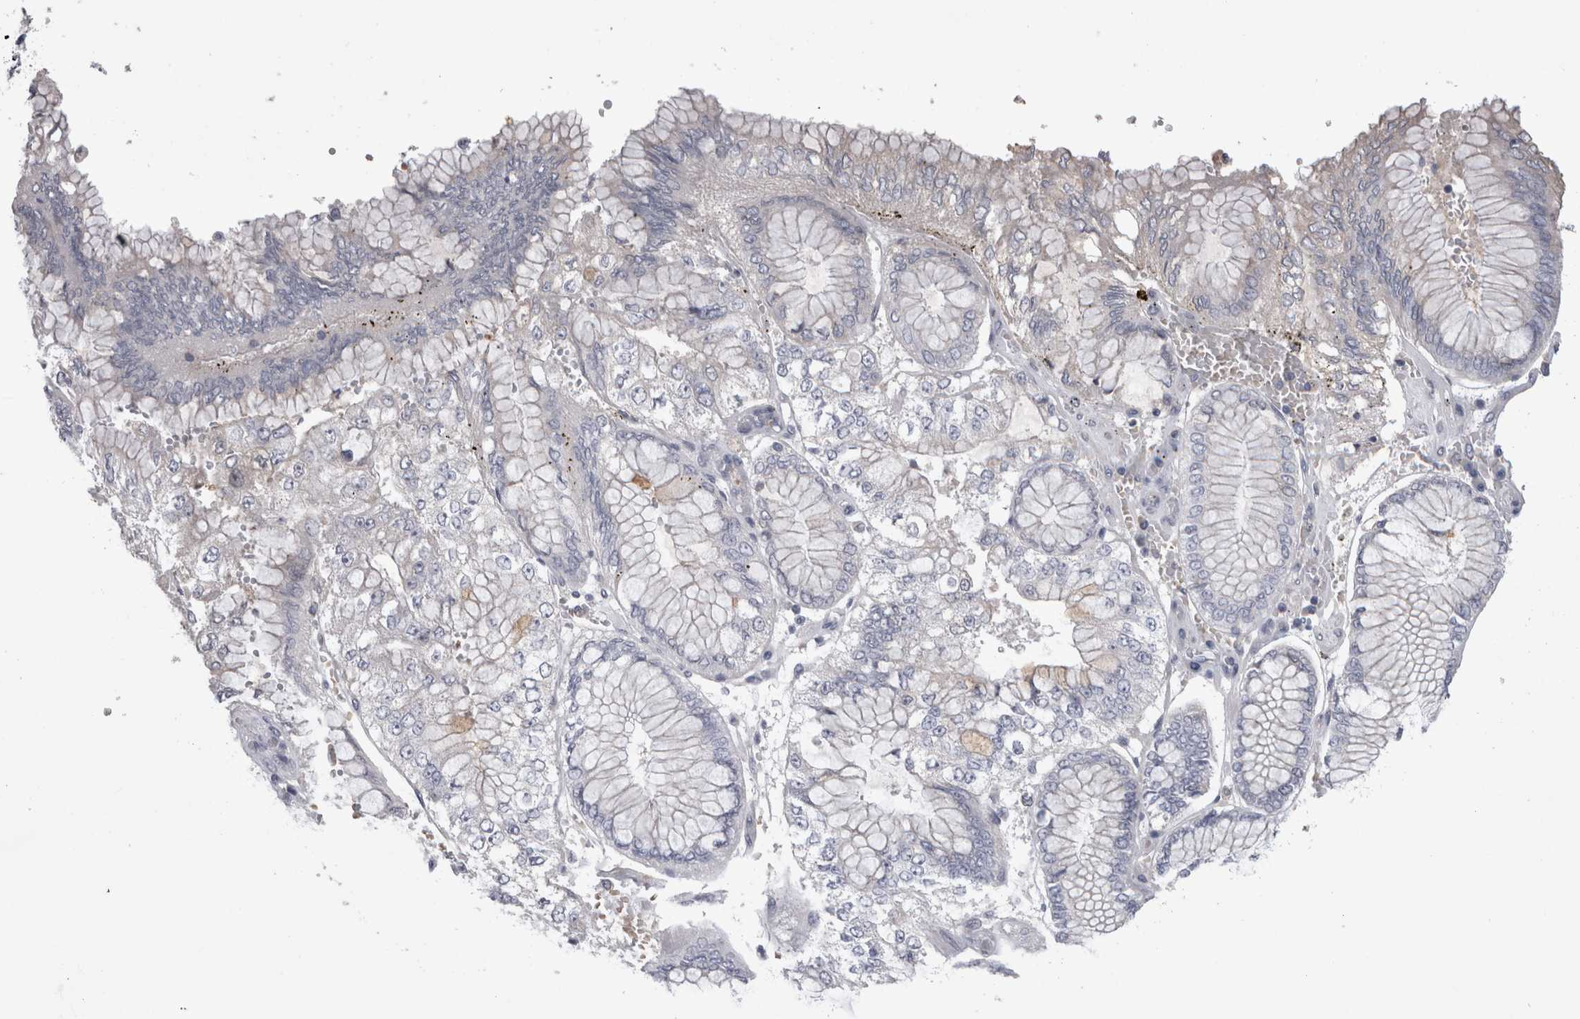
{"staining": {"intensity": "negative", "quantity": "none", "location": "none"}, "tissue": "stomach cancer", "cell_type": "Tumor cells", "image_type": "cancer", "snomed": [{"axis": "morphology", "description": "Adenocarcinoma, NOS"}, {"axis": "topography", "description": "Stomach"}], "caption": "Photomicrograph shows no significant protein staining in tumor cells of stomach cancer.", "gene": "DHRS4", "patient": {"sex": "male", "age": 76}}